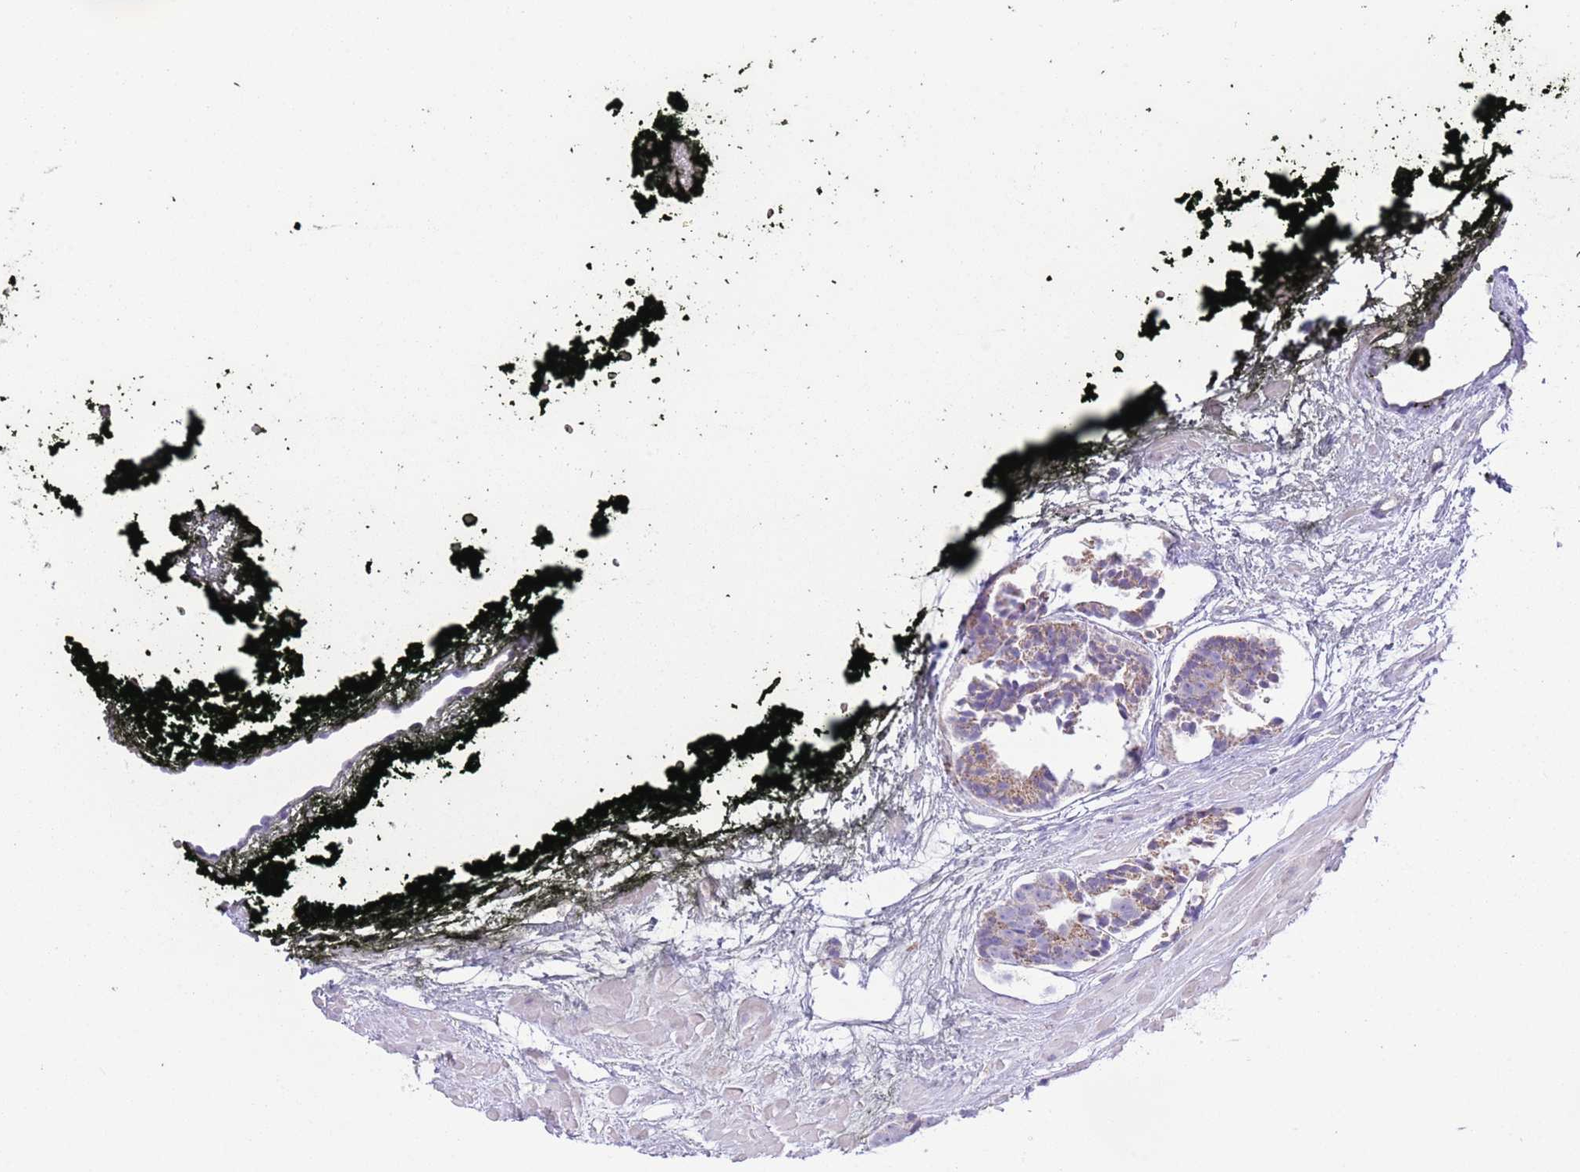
{"staining": {"intensity": "strong", "quantity": "25%-75%", "location": "cytoplasmic/membranous"}, "tissue": "prostate cancer", "cell_type": "Tumor cells", "image_type": "cancer", "snomed": [{"axis": "morphology", "description": "Adenocarcinoma, High grade"}, {"axis": "topography", "description": "Prostate"}], "caption": "Immunohistochemistry staining of prostate high-grade adenocarcinoma, which displays high levels of strong cytoplasmic/membranous positivity in about 25%-75% of tumor cells indicating strong cytoplasmic/membranous protein positivity. The staining was performed using DAB (brown) for protein detection and nuclei were counterstained in hematoxylin (blue).", "gene": "ATP6V1B1", "patient": {"sex": "male", "age": 71}}